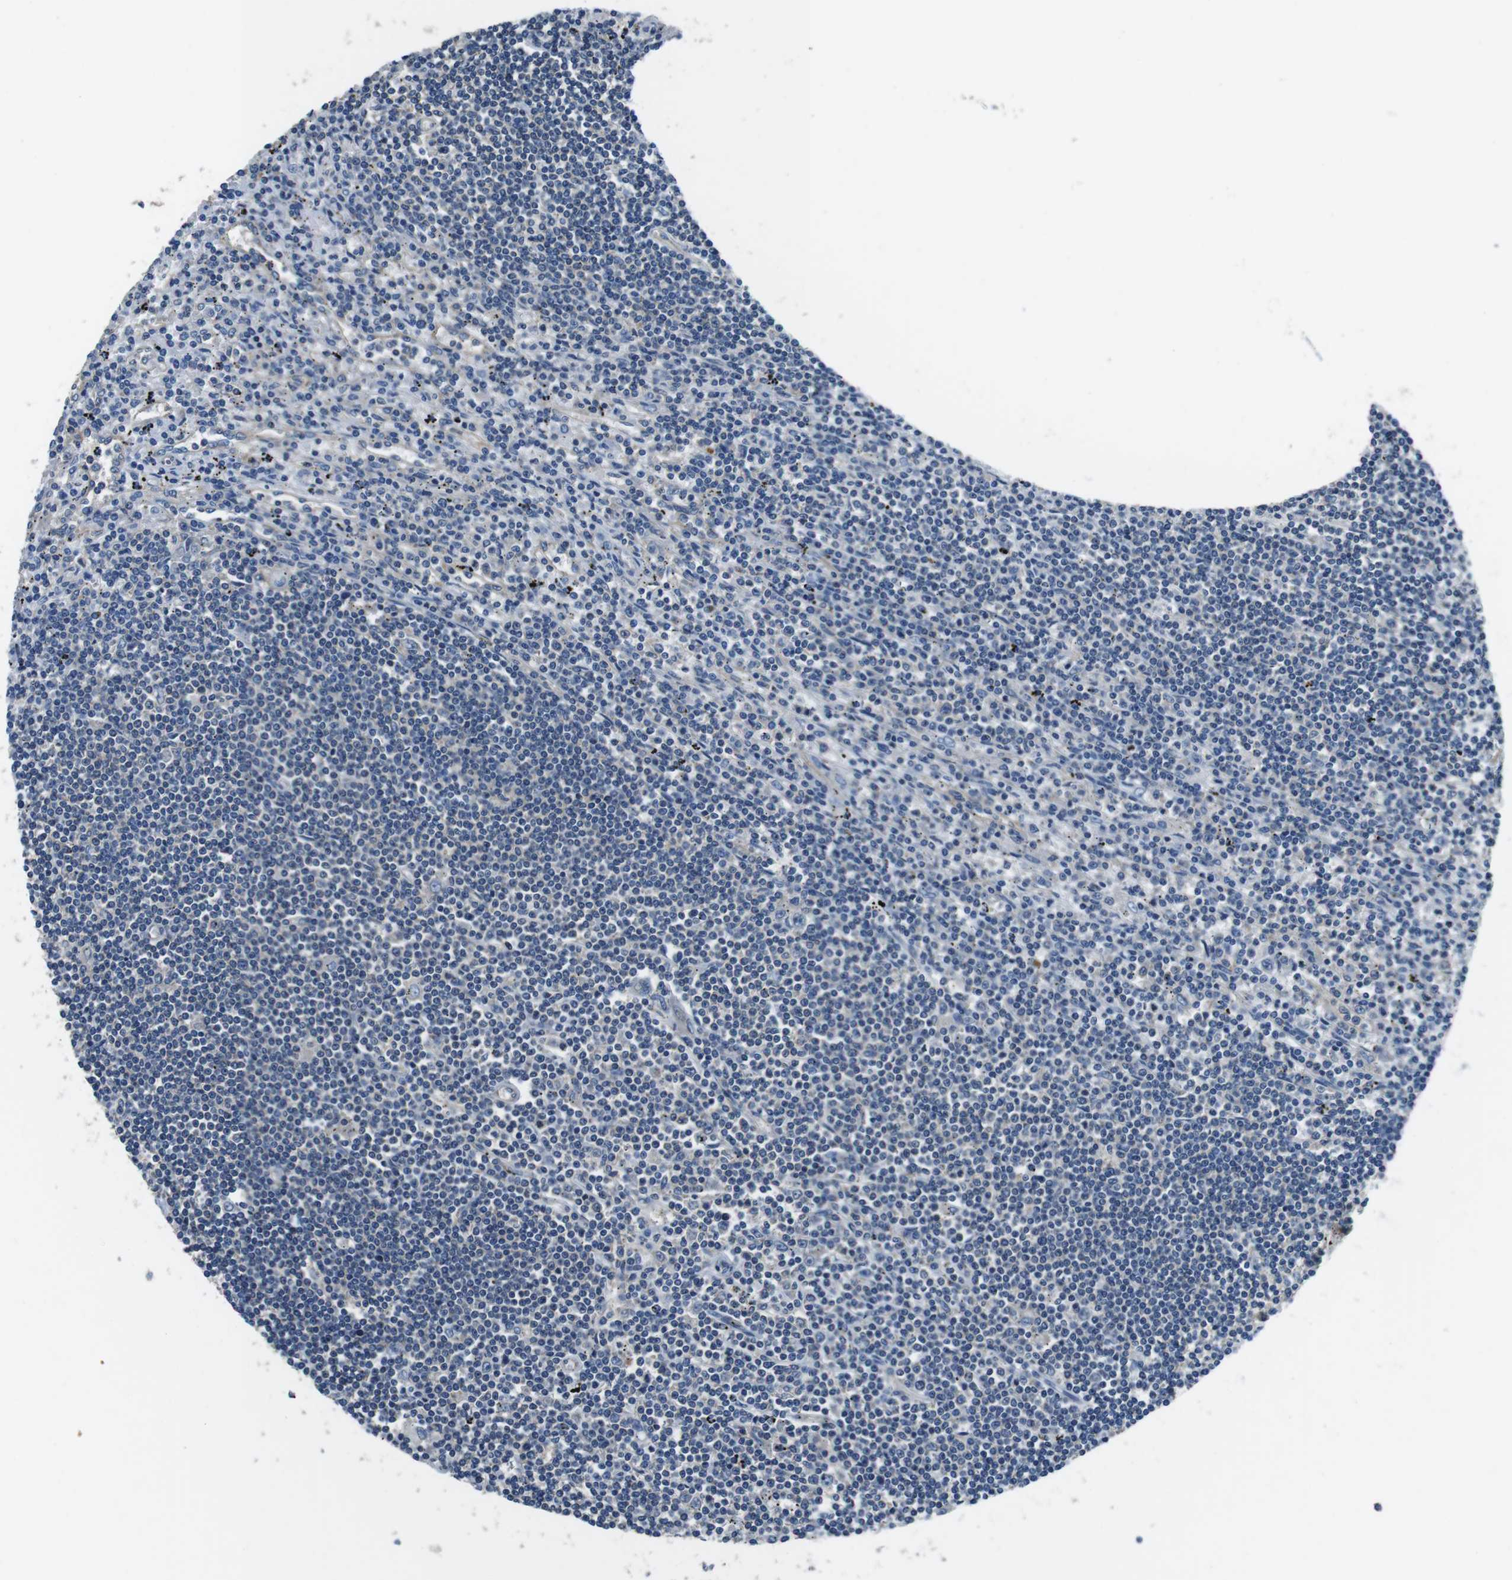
{"staining": {"intensity": "weak", "quantity": "<25%", "location": "cytoplasmic/membranous"}, "tissue": "lymphoma", "cell_type": "Tumor cells", "image_type": "cancer", "snomed": [{"axis": "morphology", "description": "Malignant lymphoma, non-Hodgkin's type, Low grade"}, {"axis": "topography", "description": "Spleen"}], "caption": "IHC photomicrograph of neoplastic tissue: human low-grade malignant lymphoma, non-Hodgkin's type stained with DAB (3,3'-diaminobenzidine) demonstrates no significant protein expression in tumor cells. Nuclei are stained in blue.", "gene": "DENND4C", "patient": {"sex": "male", "age": 76}}